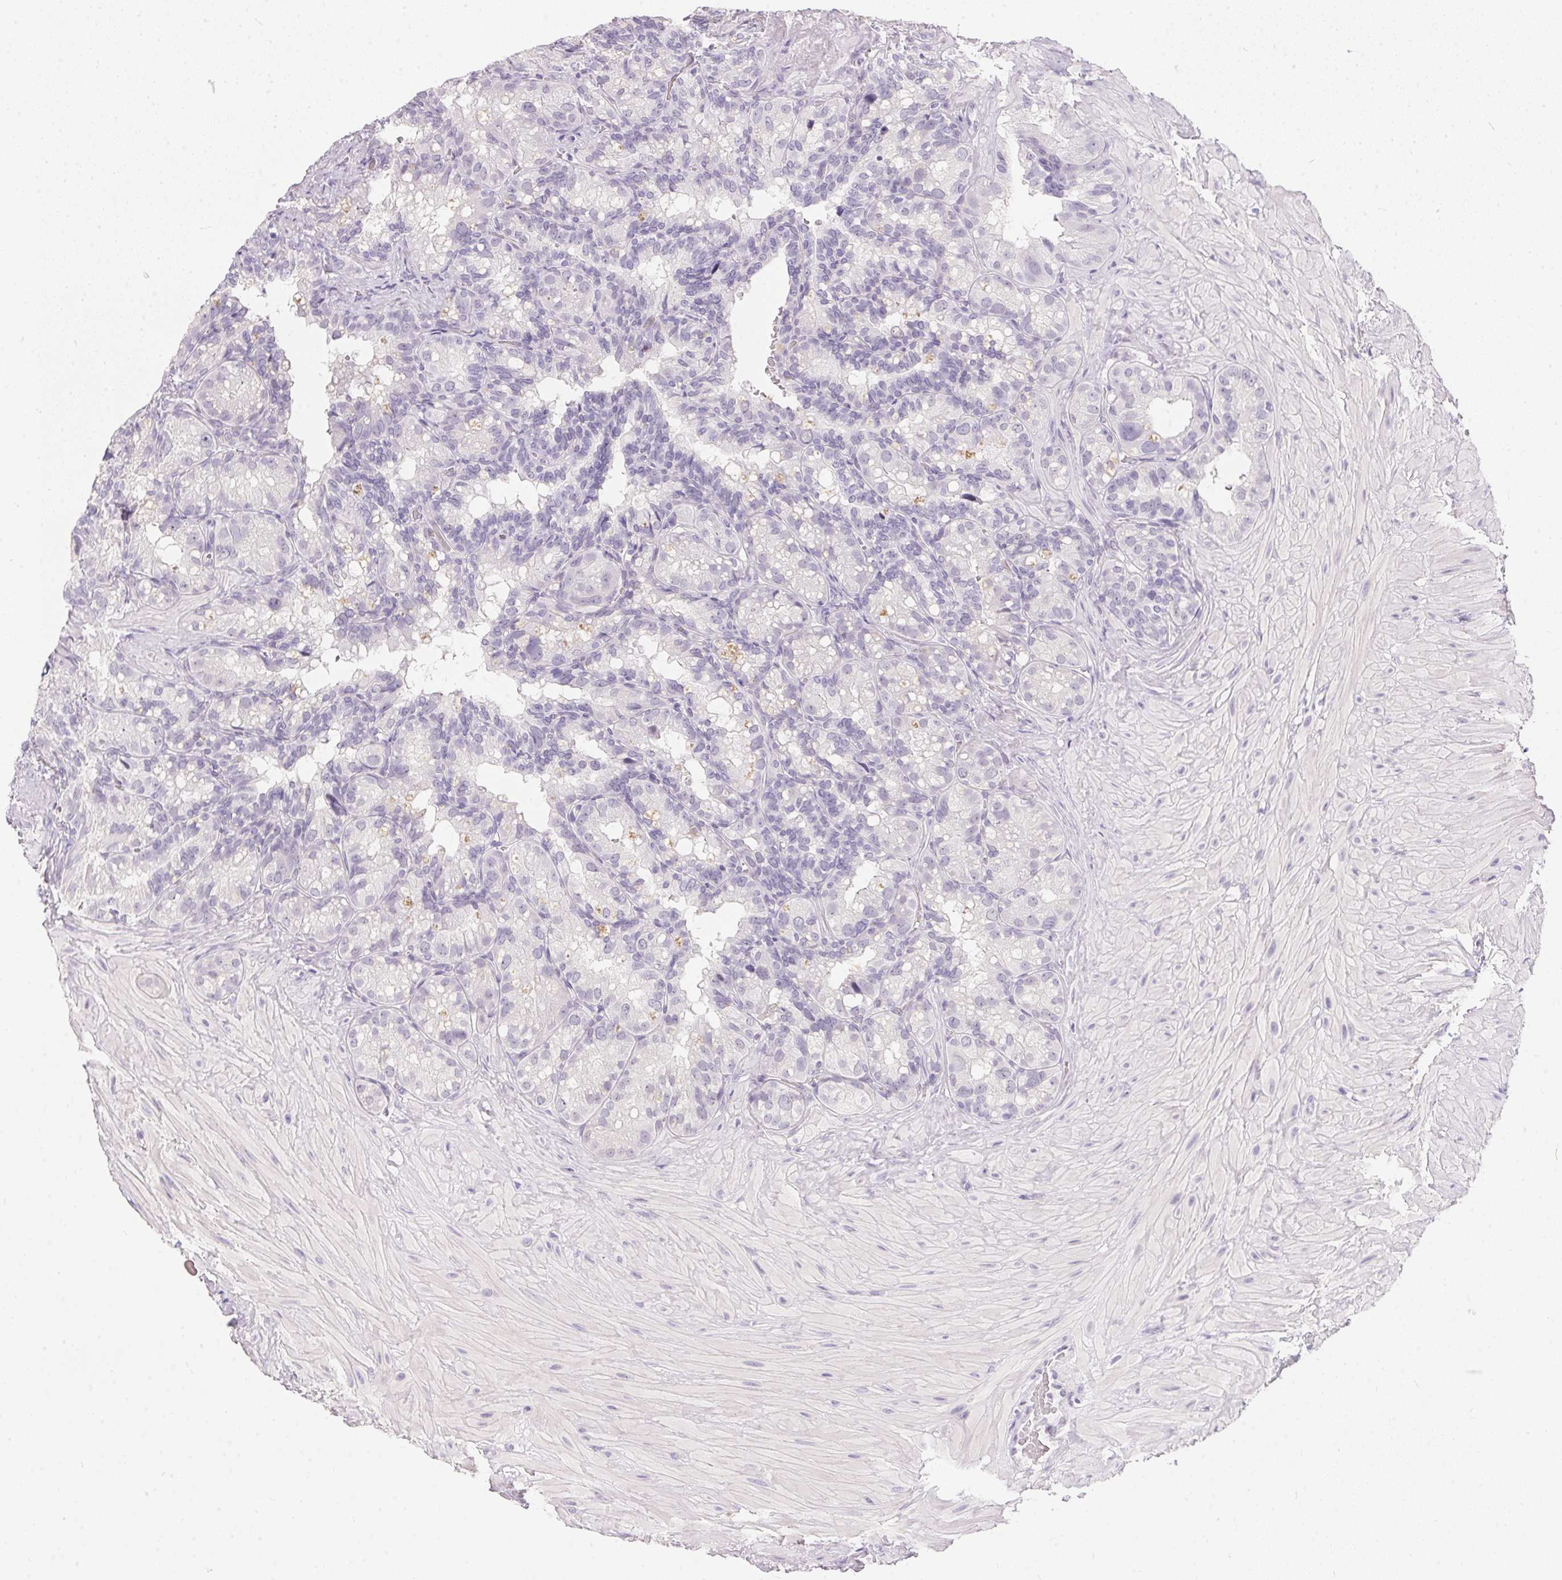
{"staining": {"intensity": "negative", "quantity": "none", "location": "none"}, "tissue": "seminal vesicle", "cell_type": "Glandular cells", "image_type": "normal", "snomed": [{"axis": "morphology", "description": "Normal tissue, NOS"}, {"axis": "topography", "description": "Seminal veicle"}], "caption": "Image shows no protein staining in glandular cells of unremarkable seminal vesicle. (Stains: DAB (3,3'-diaminobenzidine) immunohistochemistry (IHC) with hematoxylin counter stain, Microscopy: brightfield microscopy at high magnification).", "gene": "GBP6", "patient": {"sex": "male", "age": 60}}